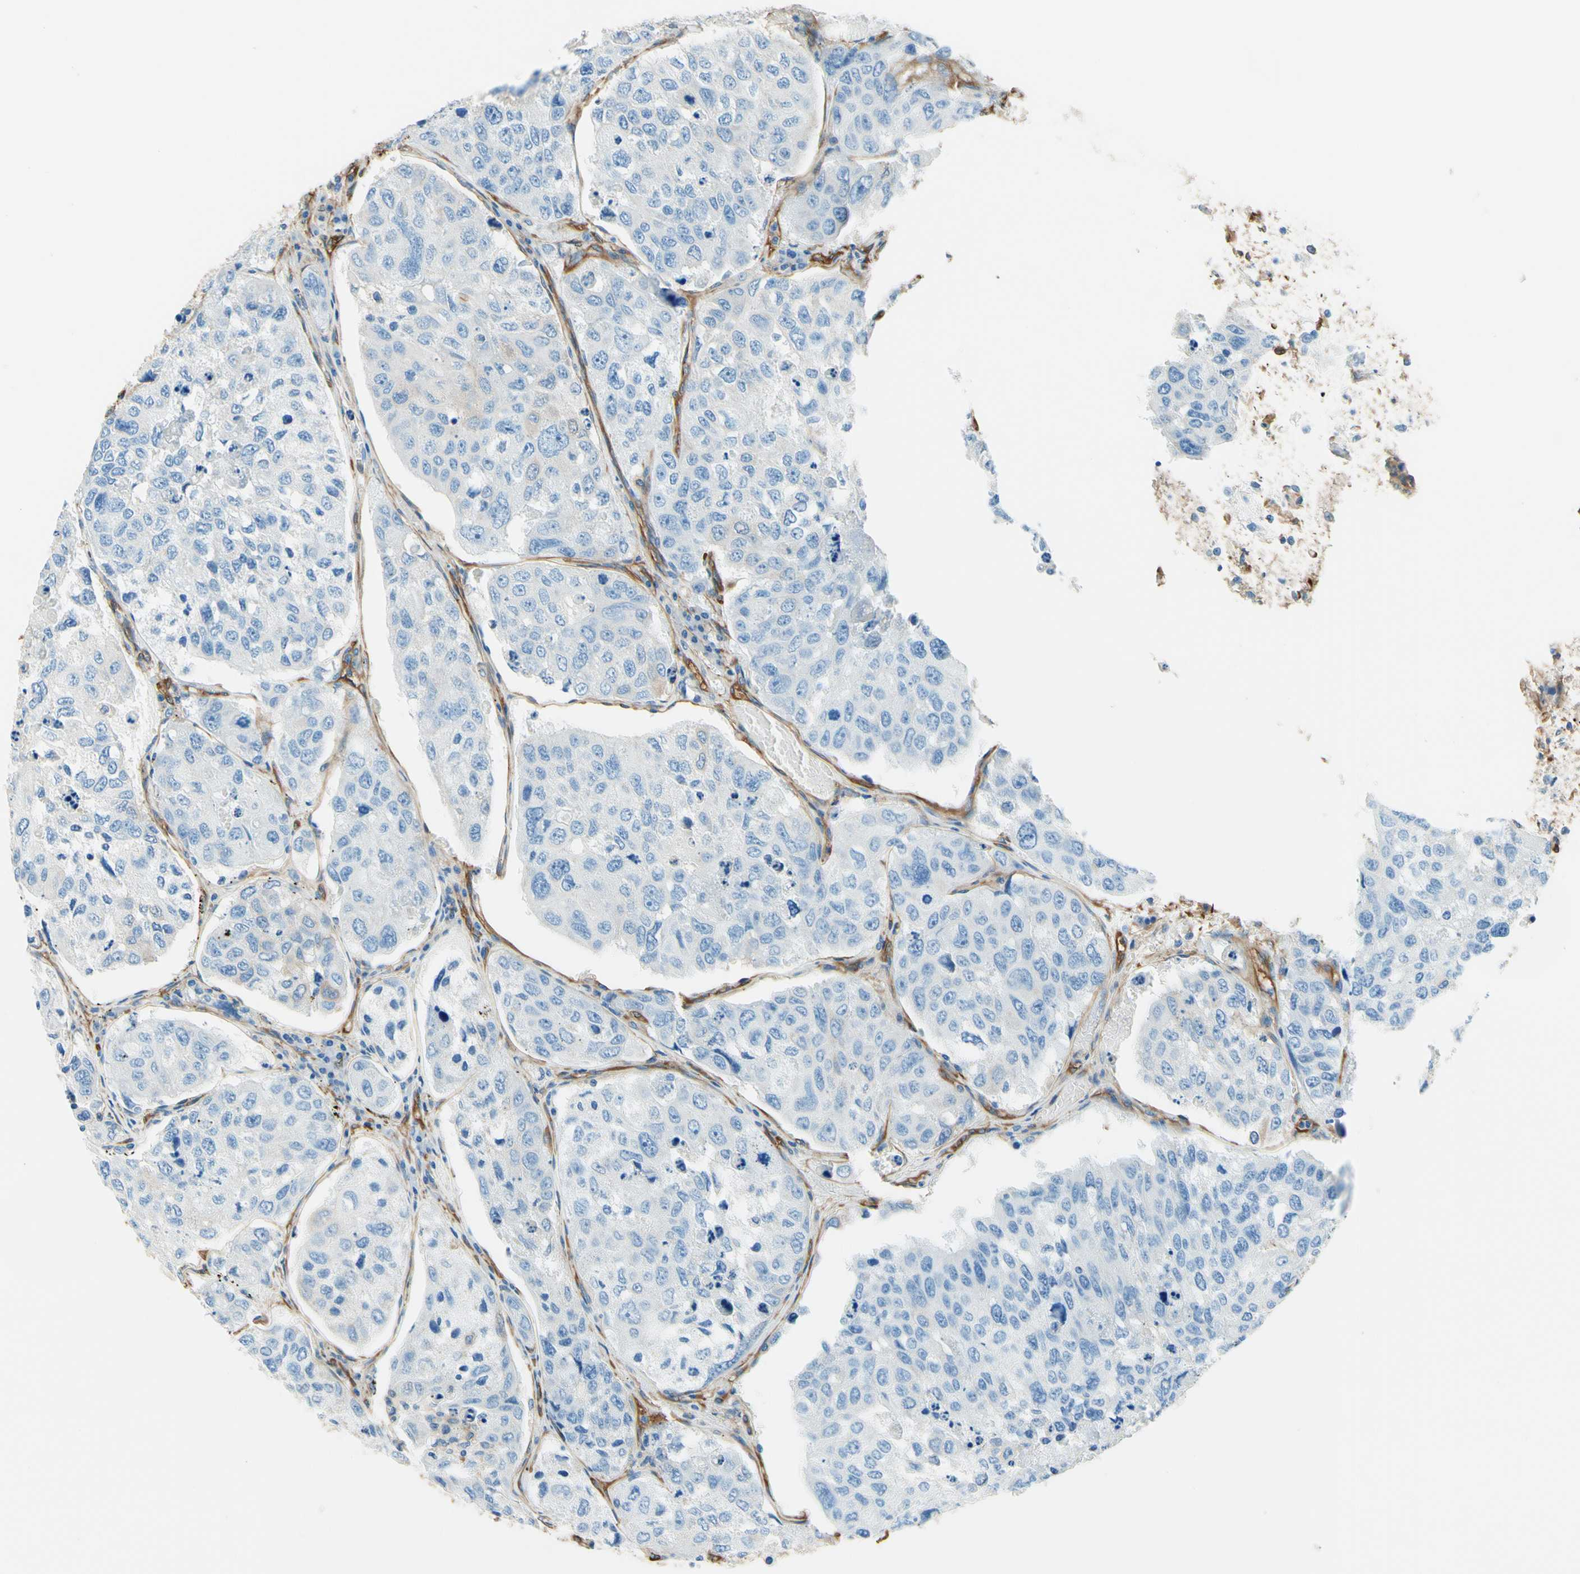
{"staining": {"intensity": "negative", "quantity": "none", "location": "none"}, "tissue": "urothelial cancer", "cell_type": "Tumor cells", "image_type": "cancer", "snomed": [{"axis": "morphology", "description": "Urothelial carcinoma, High grade"}, {"axis": "topography", "description": "Lymph node"}, {"axis": "topography", "description": "Urinary bladder"}], "caption": "This is an IHC image of human urothelial carcinoma (high-grade). There is no staining in tumor cells.", "gene": "DPYSL3", "patient": {"sex": "male", "age": 51}}